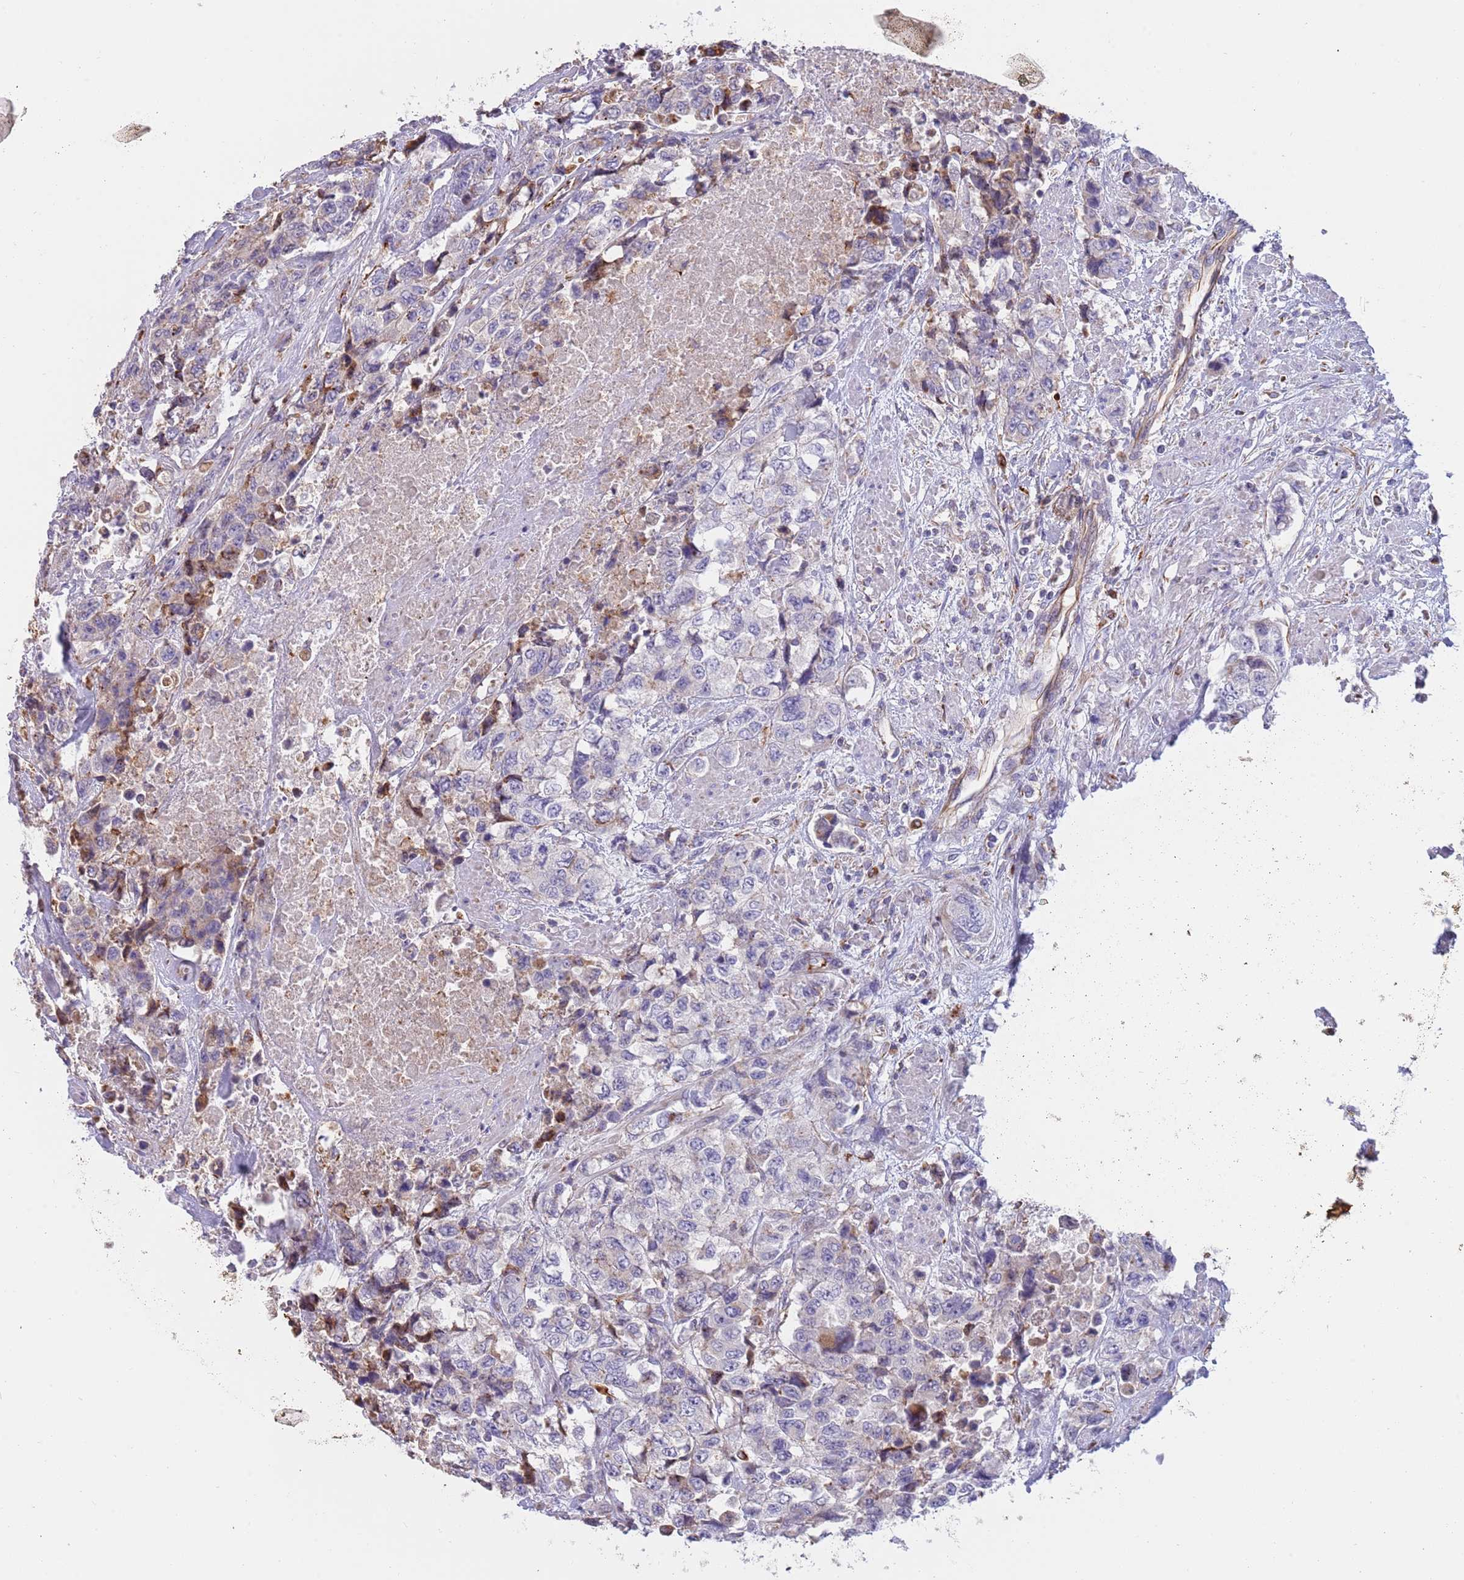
{"staining": {"intensity": "weak", "quantity": "<25%", "location": "cytoplasmic/membranous"}, "tissue": "urothelial cancer", "cell_type": "Tumor cells", "image_type": "cancer", "snomed": [{"axis": "morphology", "description": "Urothelial carcinoma, High grade"}, {"axis": "topography", "description": "Urinary bladder"}], "caption": "Urothelial carcinoma (high-grade) was stained to show a protein in brown. There is no significant positivity in tumor cells.", "gene": "MOGAT1", "patient": {"sex": "female", "age": 78}}